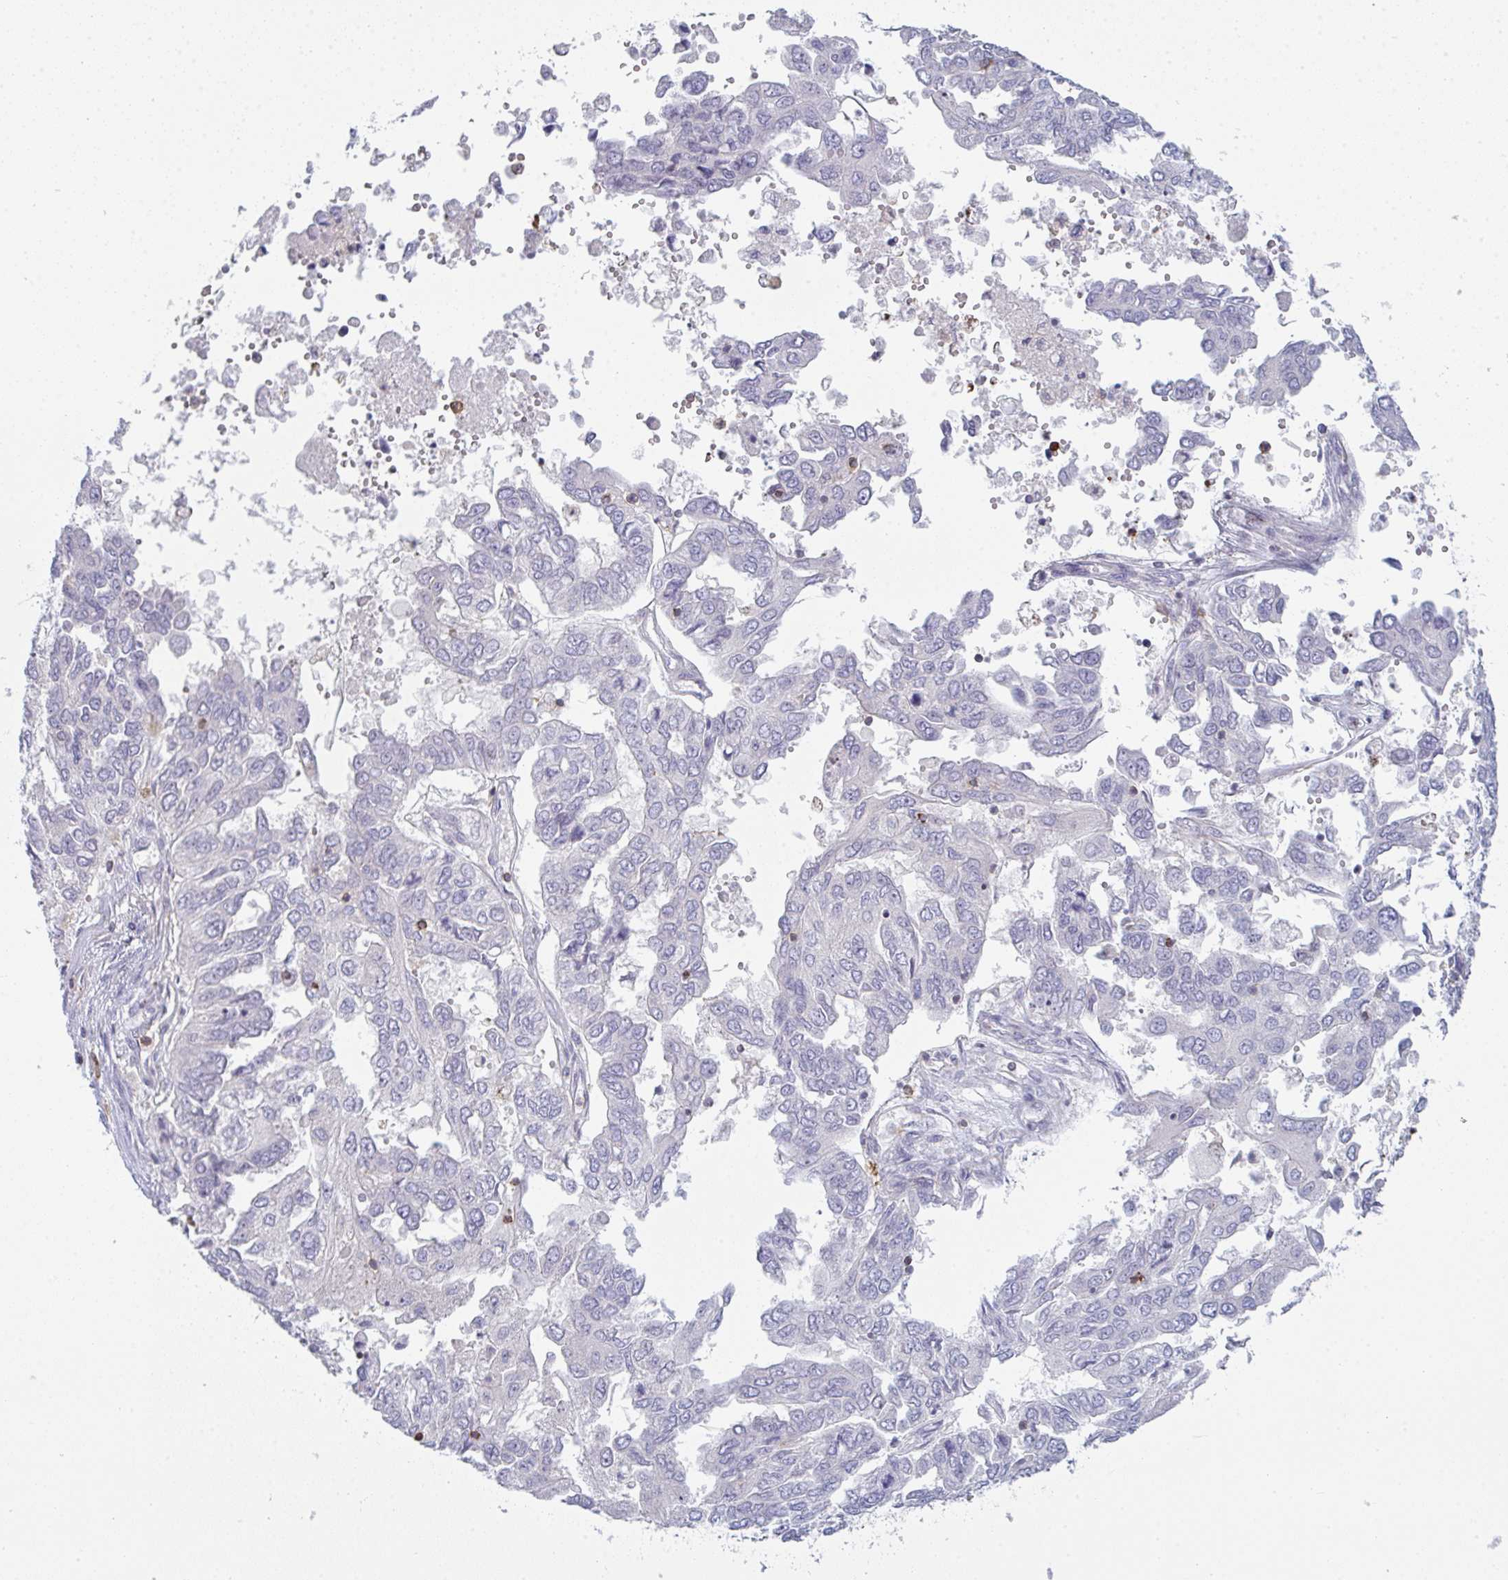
{"staining": {"intensity": "negative", "quantity": "none", "location": "none"}, "tissue": "ovarian cancer", "cell_type": "Tumor cells", "image_type": "cancer", "snomed": [{"axis": "morphology", "description": "Cystadenocarcinoma, serous, NOS"}, {"axis": "topography", "description": "Ovary"}], "caption": "Tumor cells show no significant positivity in ovarian cancer.", "gene": "CD80", "patient": {"sex": "female", "age": 53}}